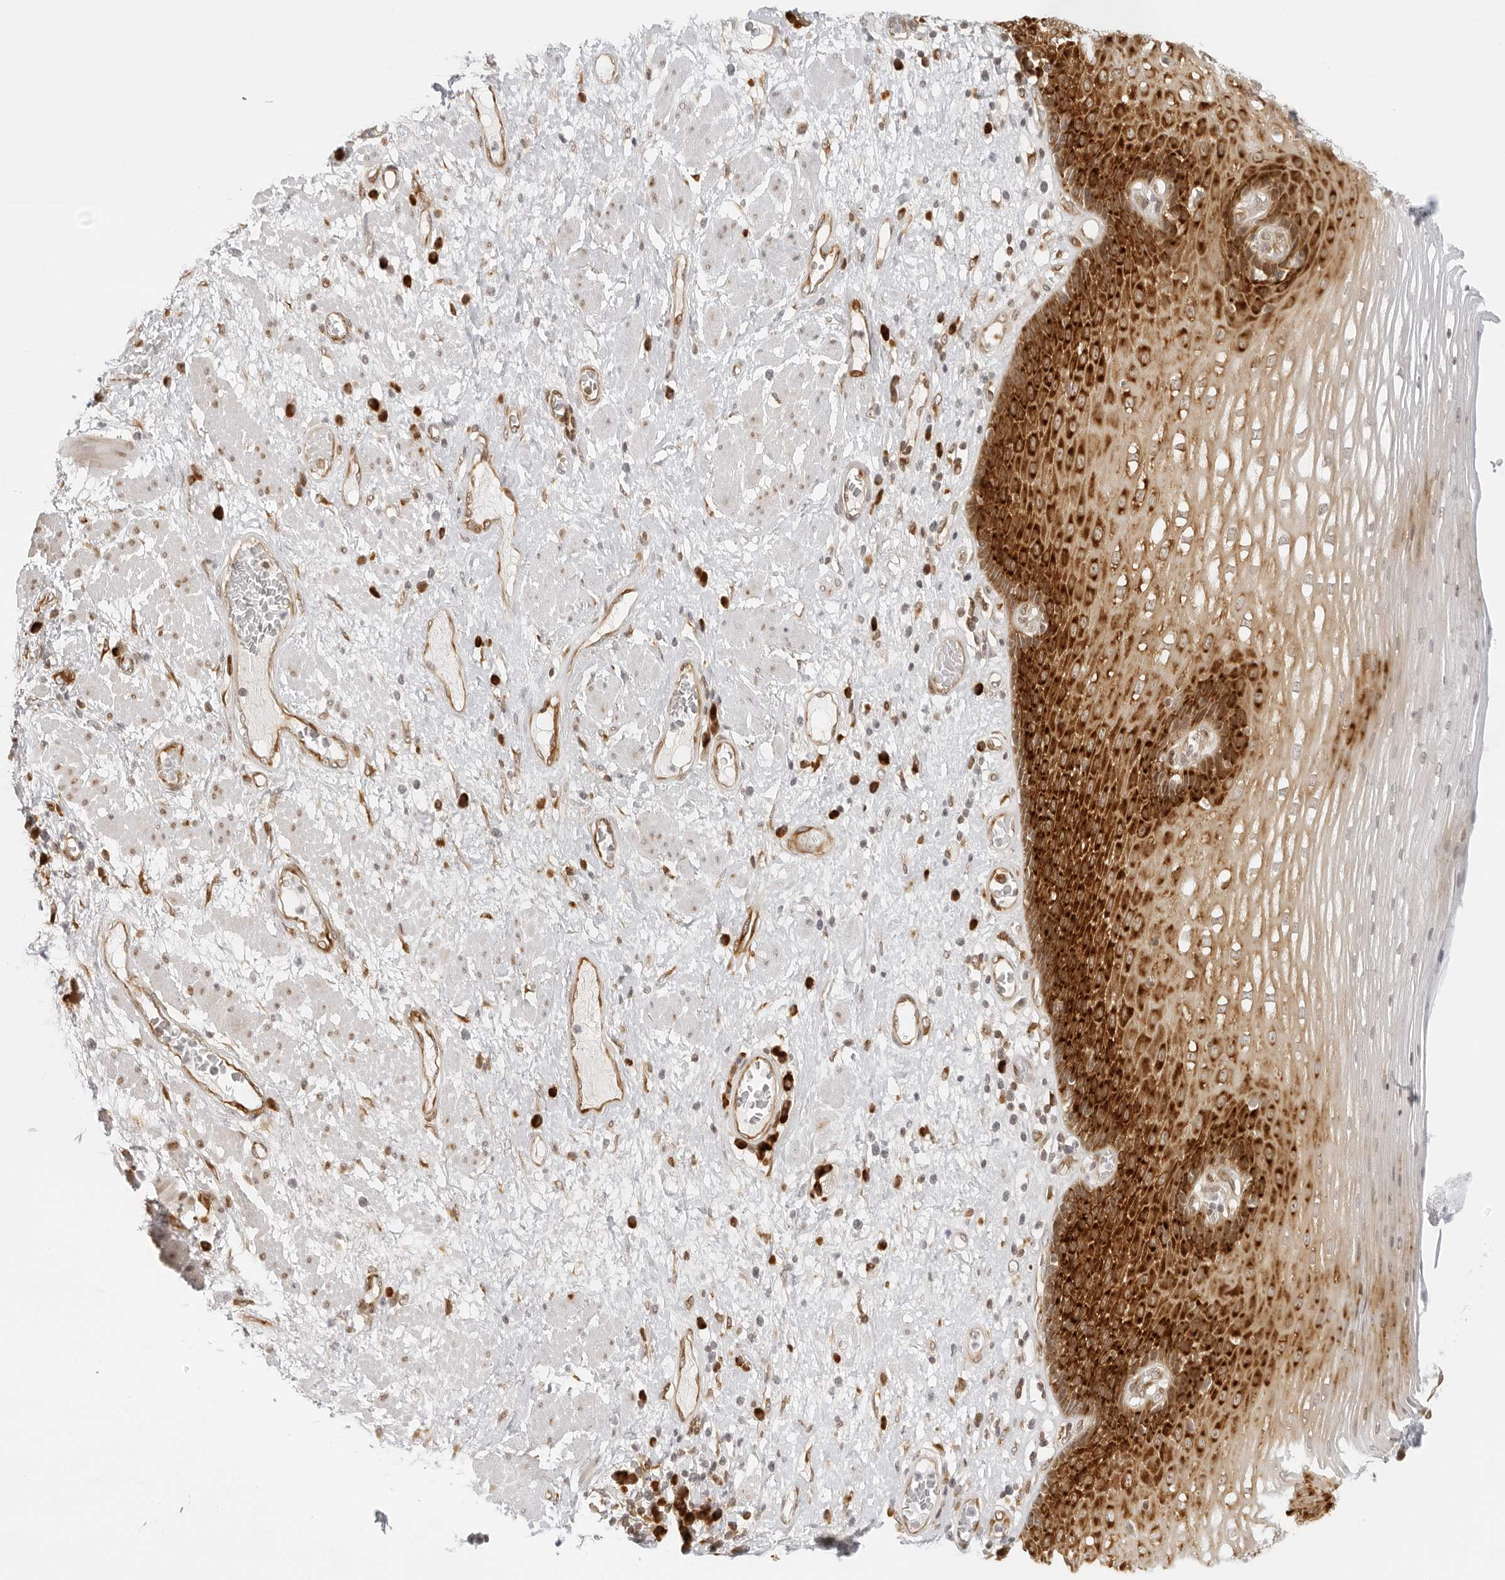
{"staining": {"intensity": "strong", "quantity": ">75%", "location": "cytoplasmic/membranous"}, "tissue": "esophagus", "cell_type": "Squamous epithelial cells", "image_type": "normal", "snomed": [{"axis": "morphology", "description": "Normal tissue, NOS"}, {"axis": "morphology", "description": "Adenocarcinoma, NOS"}, {"axis": "topography", "description": "Esophagus"}], "caption": "The micrograph demonstrates immunohistochemical staining of benign esophagus. There is strong cytoplasmic/membranous expression is seen in about >75% of squamous epithelial cells.", "gene": "EIF4G1", "patient": {"sex": "male", "age": 62}}